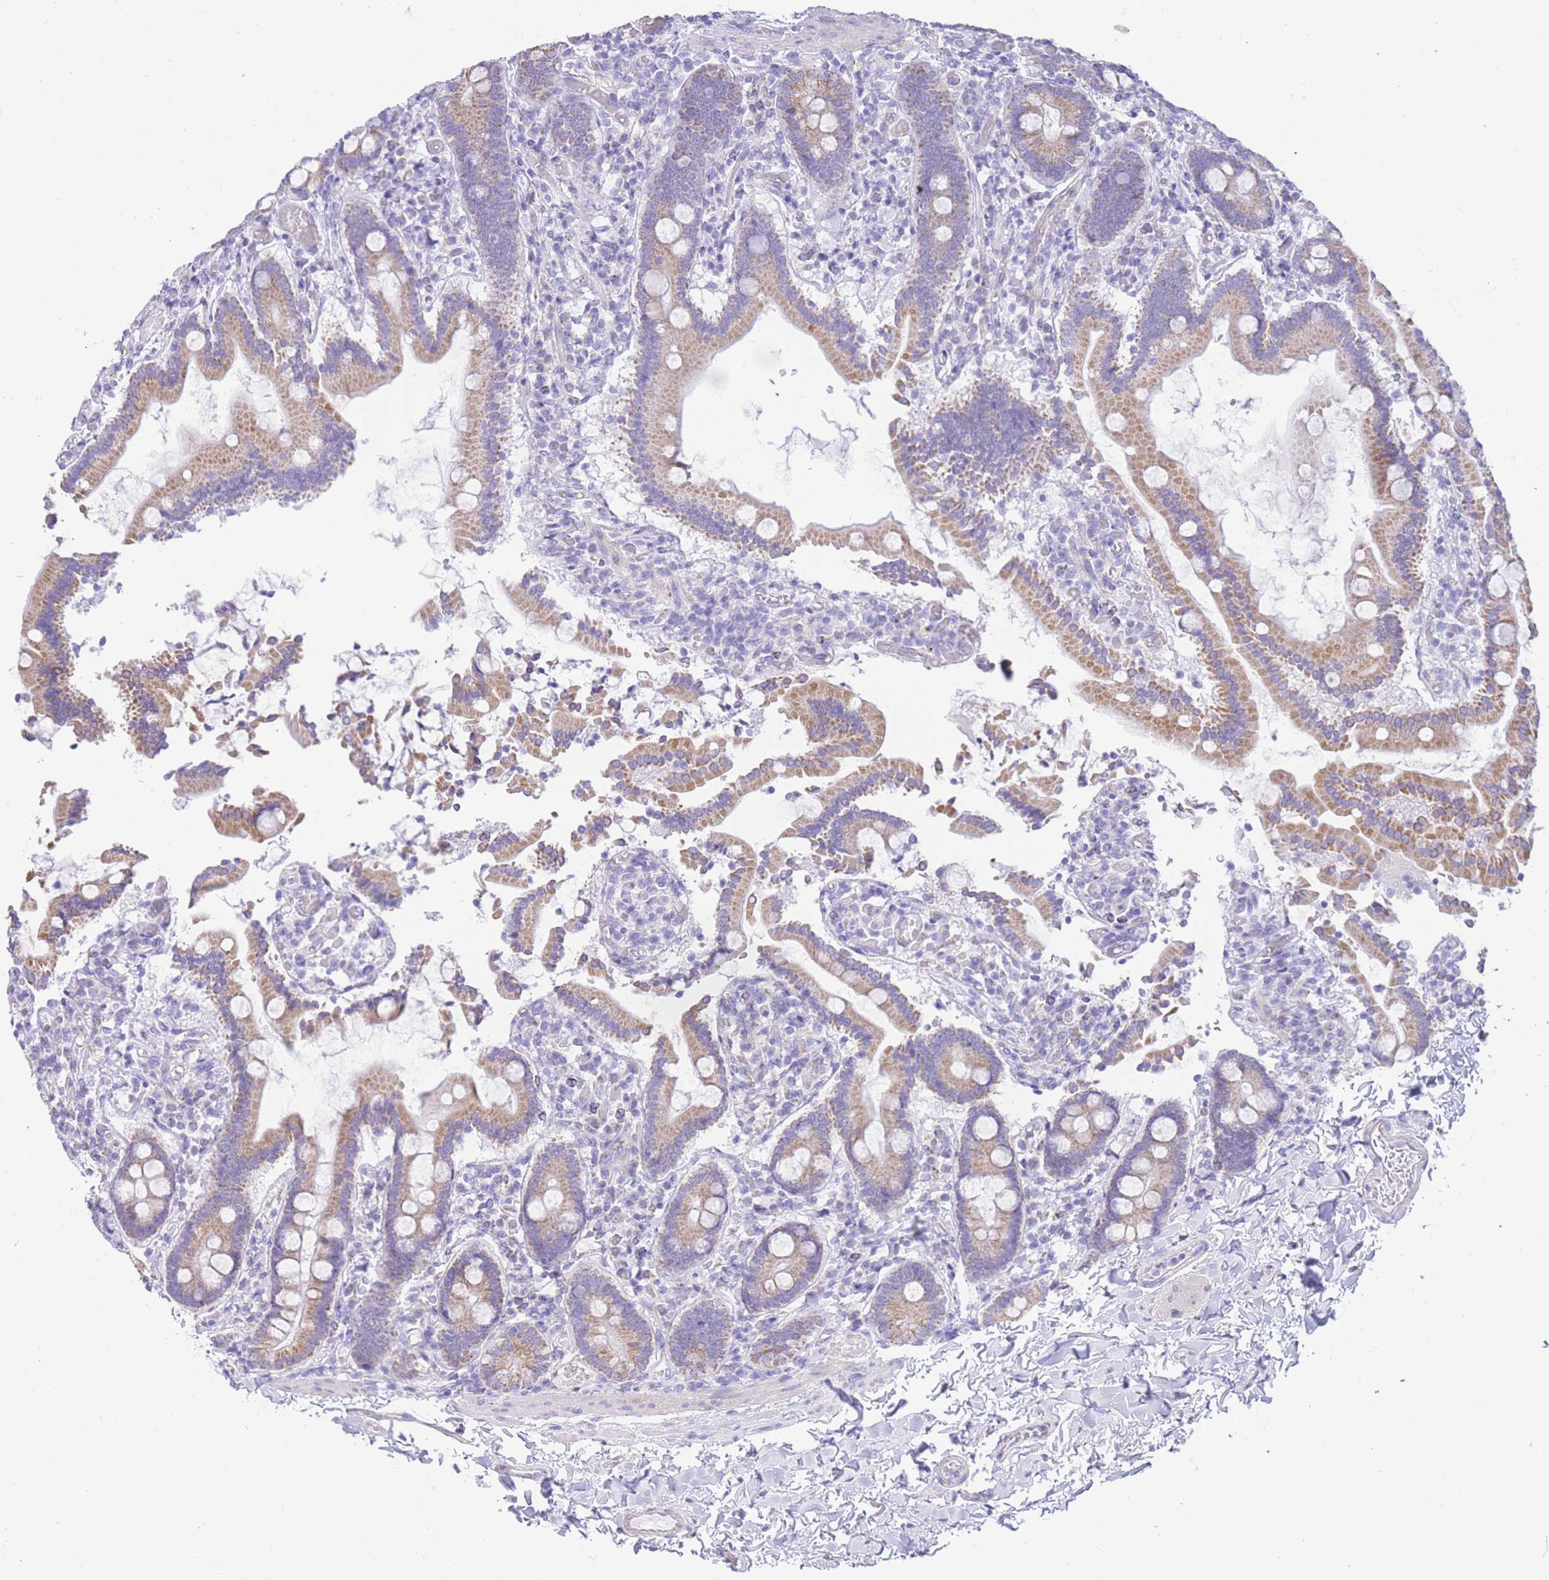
{"staining": {"intensity": "moderate", "quantity": ">75%", "location": "cytoplasmic/membranous"}, "tissue": "duodenum", "cell_type": "Glandular cells", "image_type": "normal", "snomed": [{"axis": "morphology", "description": "Normal tissue, NOS"}, {"axis": "topography", "description": "Duodenum"}], "caption": "Glandular cells display moderate cytoplasmic/membranous positivity in about >75% of cells in benign duodenum. The staining was performed using DAB (3,3'-diaminobenzidine), with brown indicating positive protein expression. Nuclei are stained blue with hematoxylin.", "gene": "ACSM4", "patient": {"sex": "male", "age": 55}}